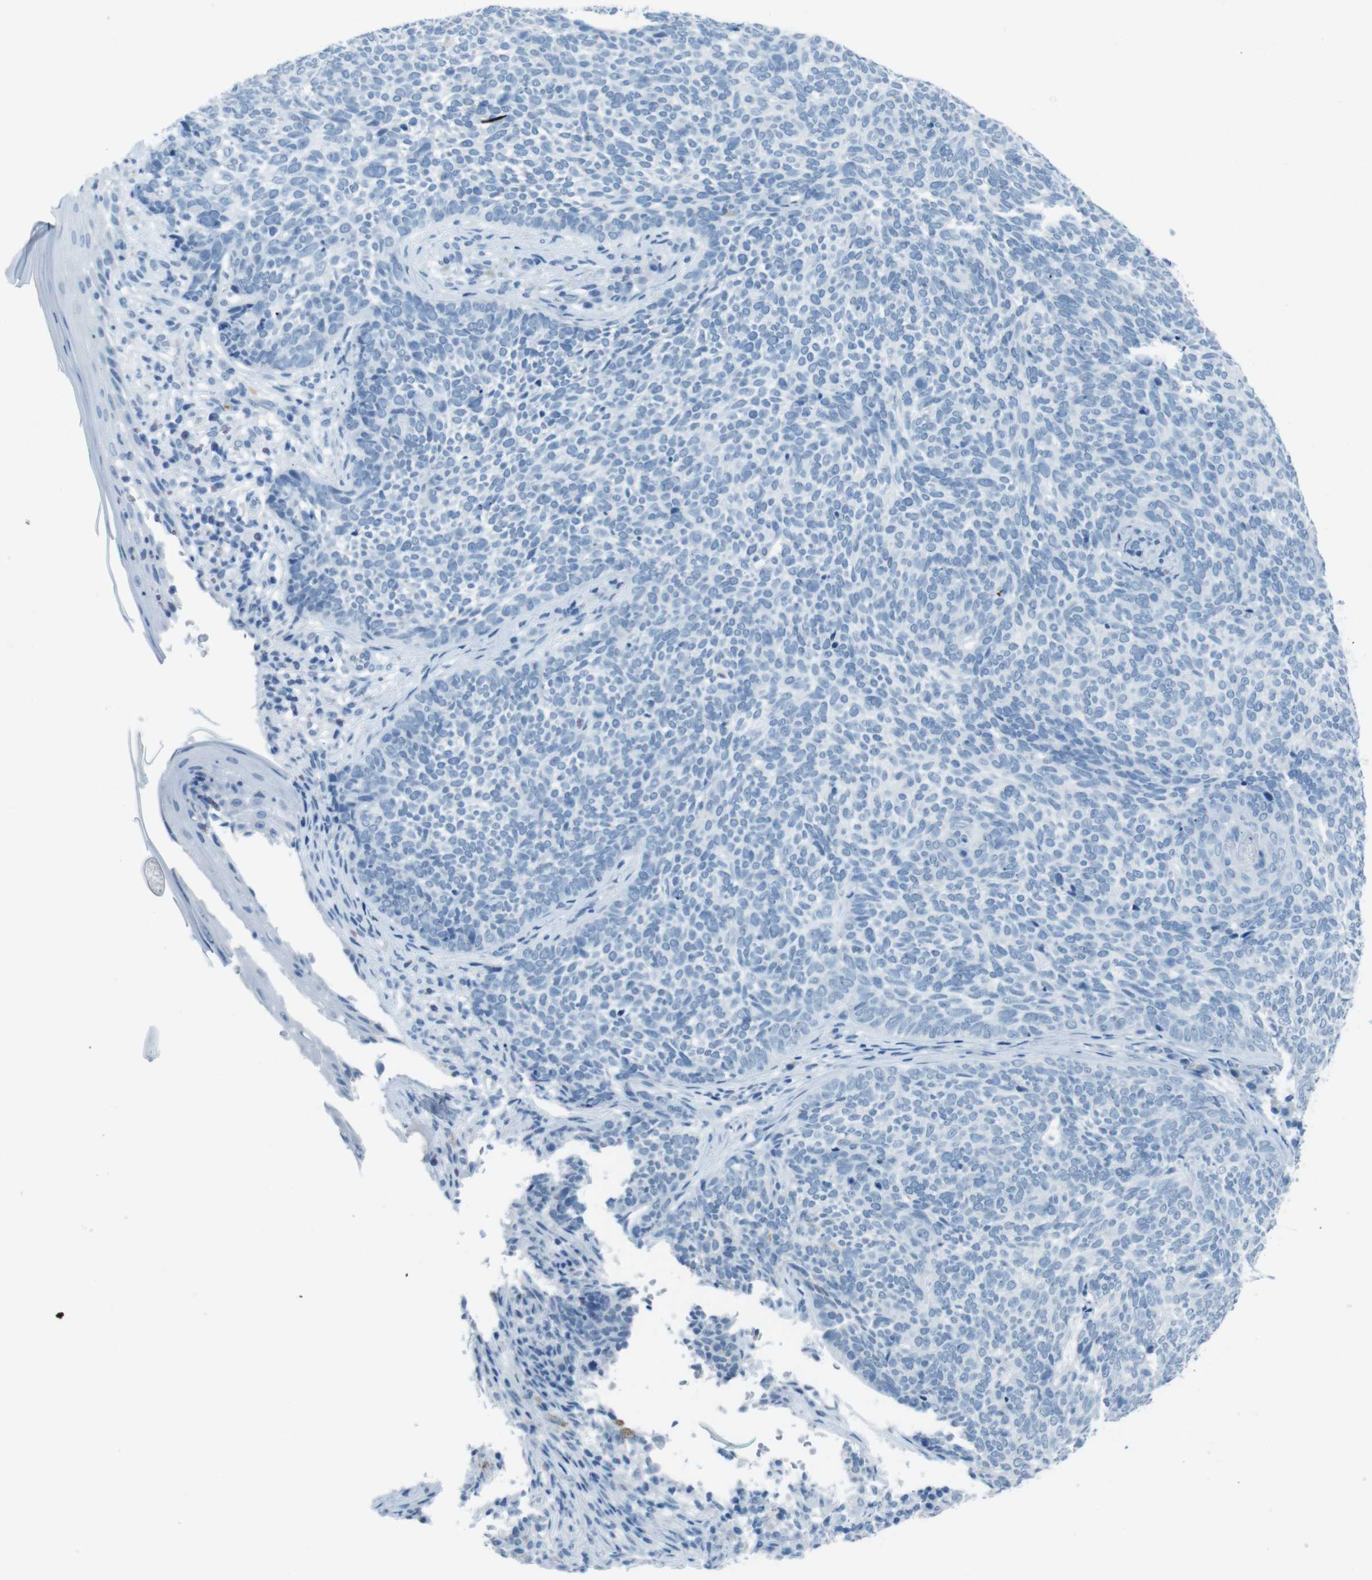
{"staining": {"intensity": "negative", "quantity": "none", "location": "none"}, "tissue": "skin cancer", "cell_type": "Tumor cells", "image_type": "cancer", "snomed": [{"axis": "morphology", "description": "Basal cell carcinoma"}, {"axis": "topography", "description": "Skin"}], "caption": "The histopathology image reveals no staining of tumor cells in skin basal cell carcinoma.", "gene": "TMEM207", "patient": {"sex": "female", "age": 84}}